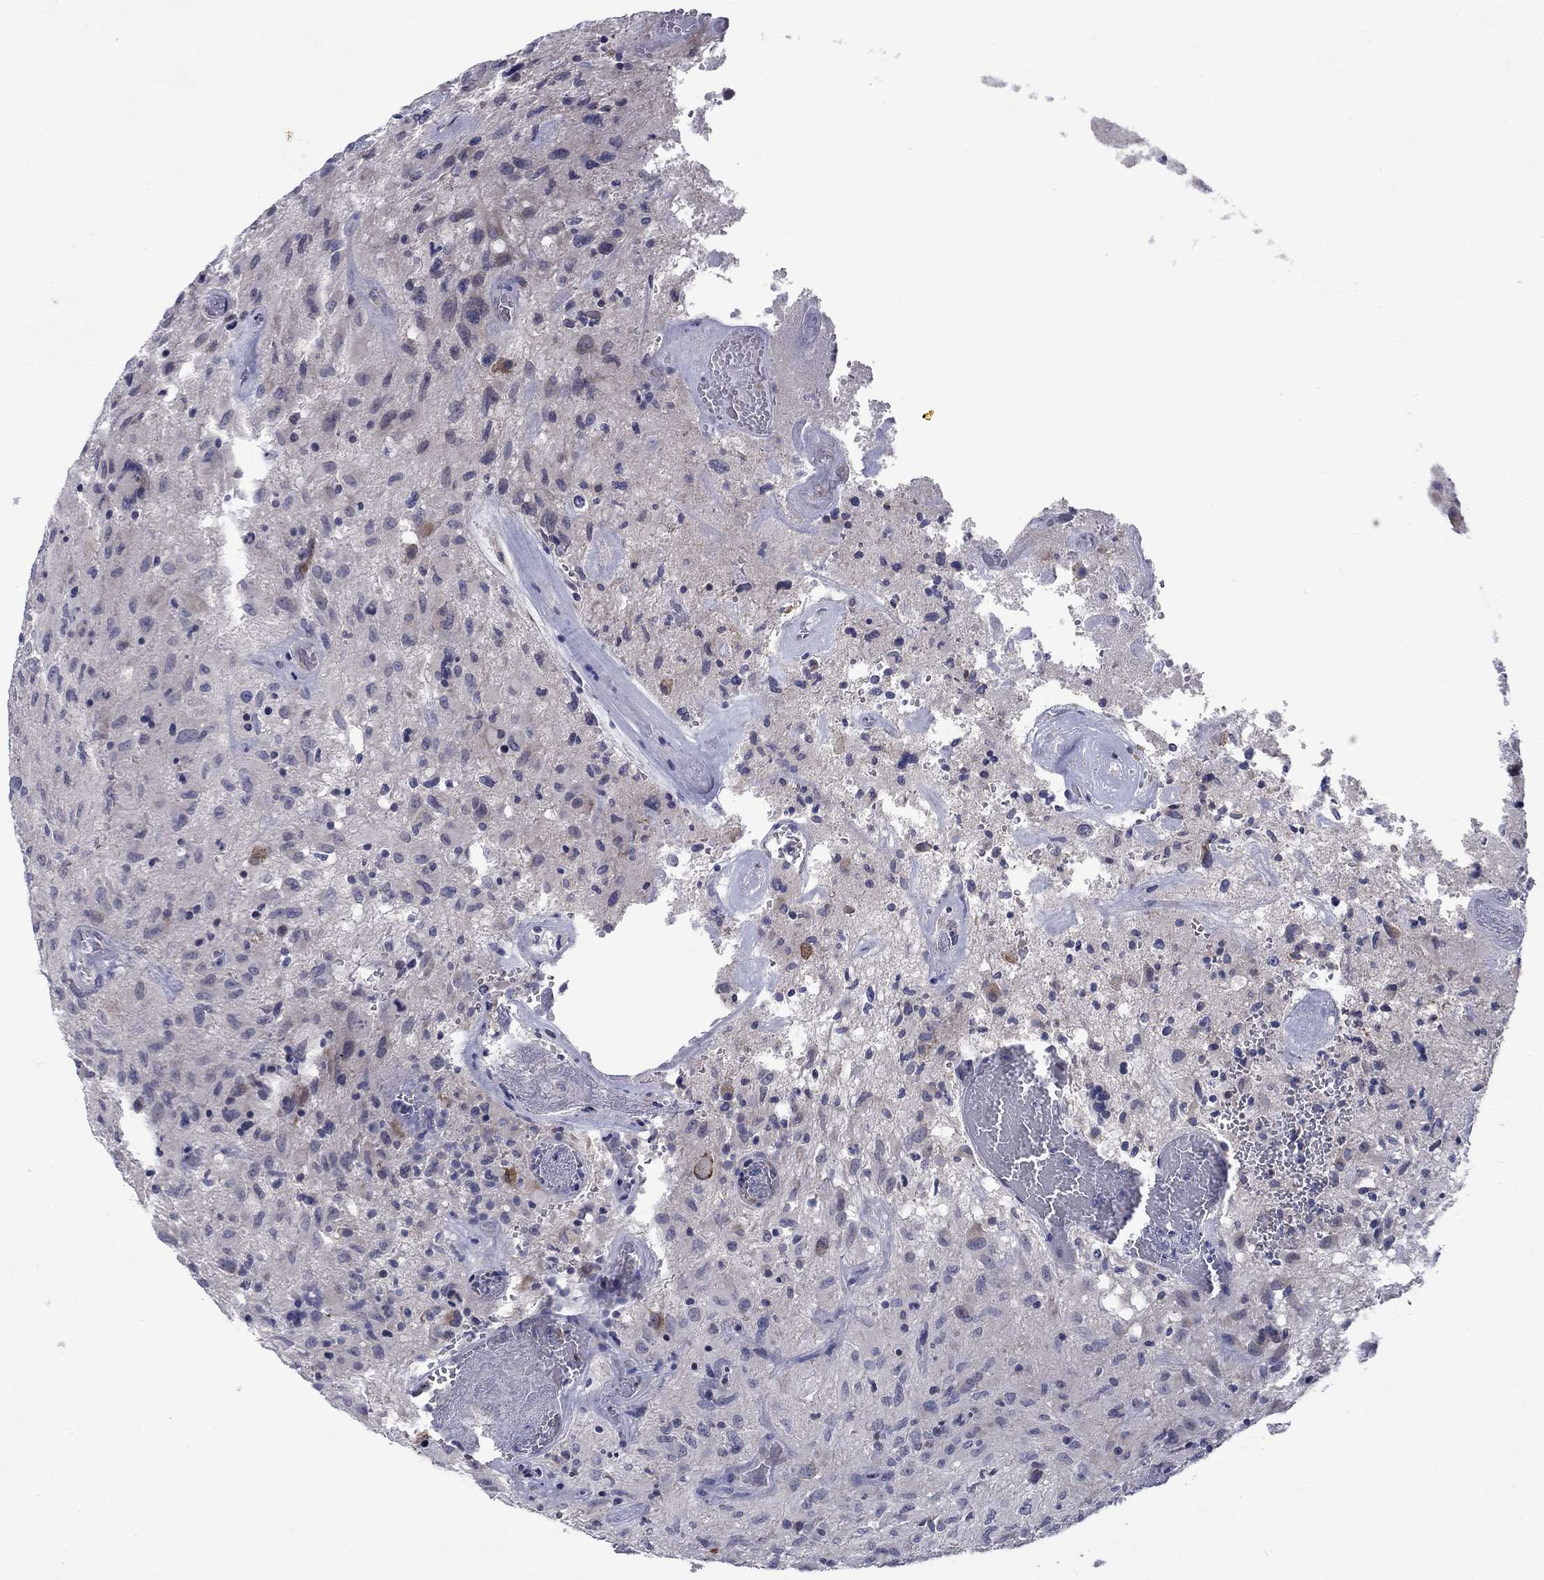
{"staining": {"intensity": "negative", "quantity": "none", "location": "none"}, "tissue": "glioma", "cell_type": "Tumor cells", "image_type": "cancer", "snomed": [{"axis": "morphology", "description": "Glioma, malignant, NOS"}, {"axis": "morphology", "description": "Glioma, malignant, High grade"}, {"axis": "topography", "description": "Brain"}], "caption": "The immunohistochemistry image has no significant positivity in tumor cells of malignant glioma tissue.", "gene": "CACNA1A", "patient": {"sex": "female", "age": 71}}